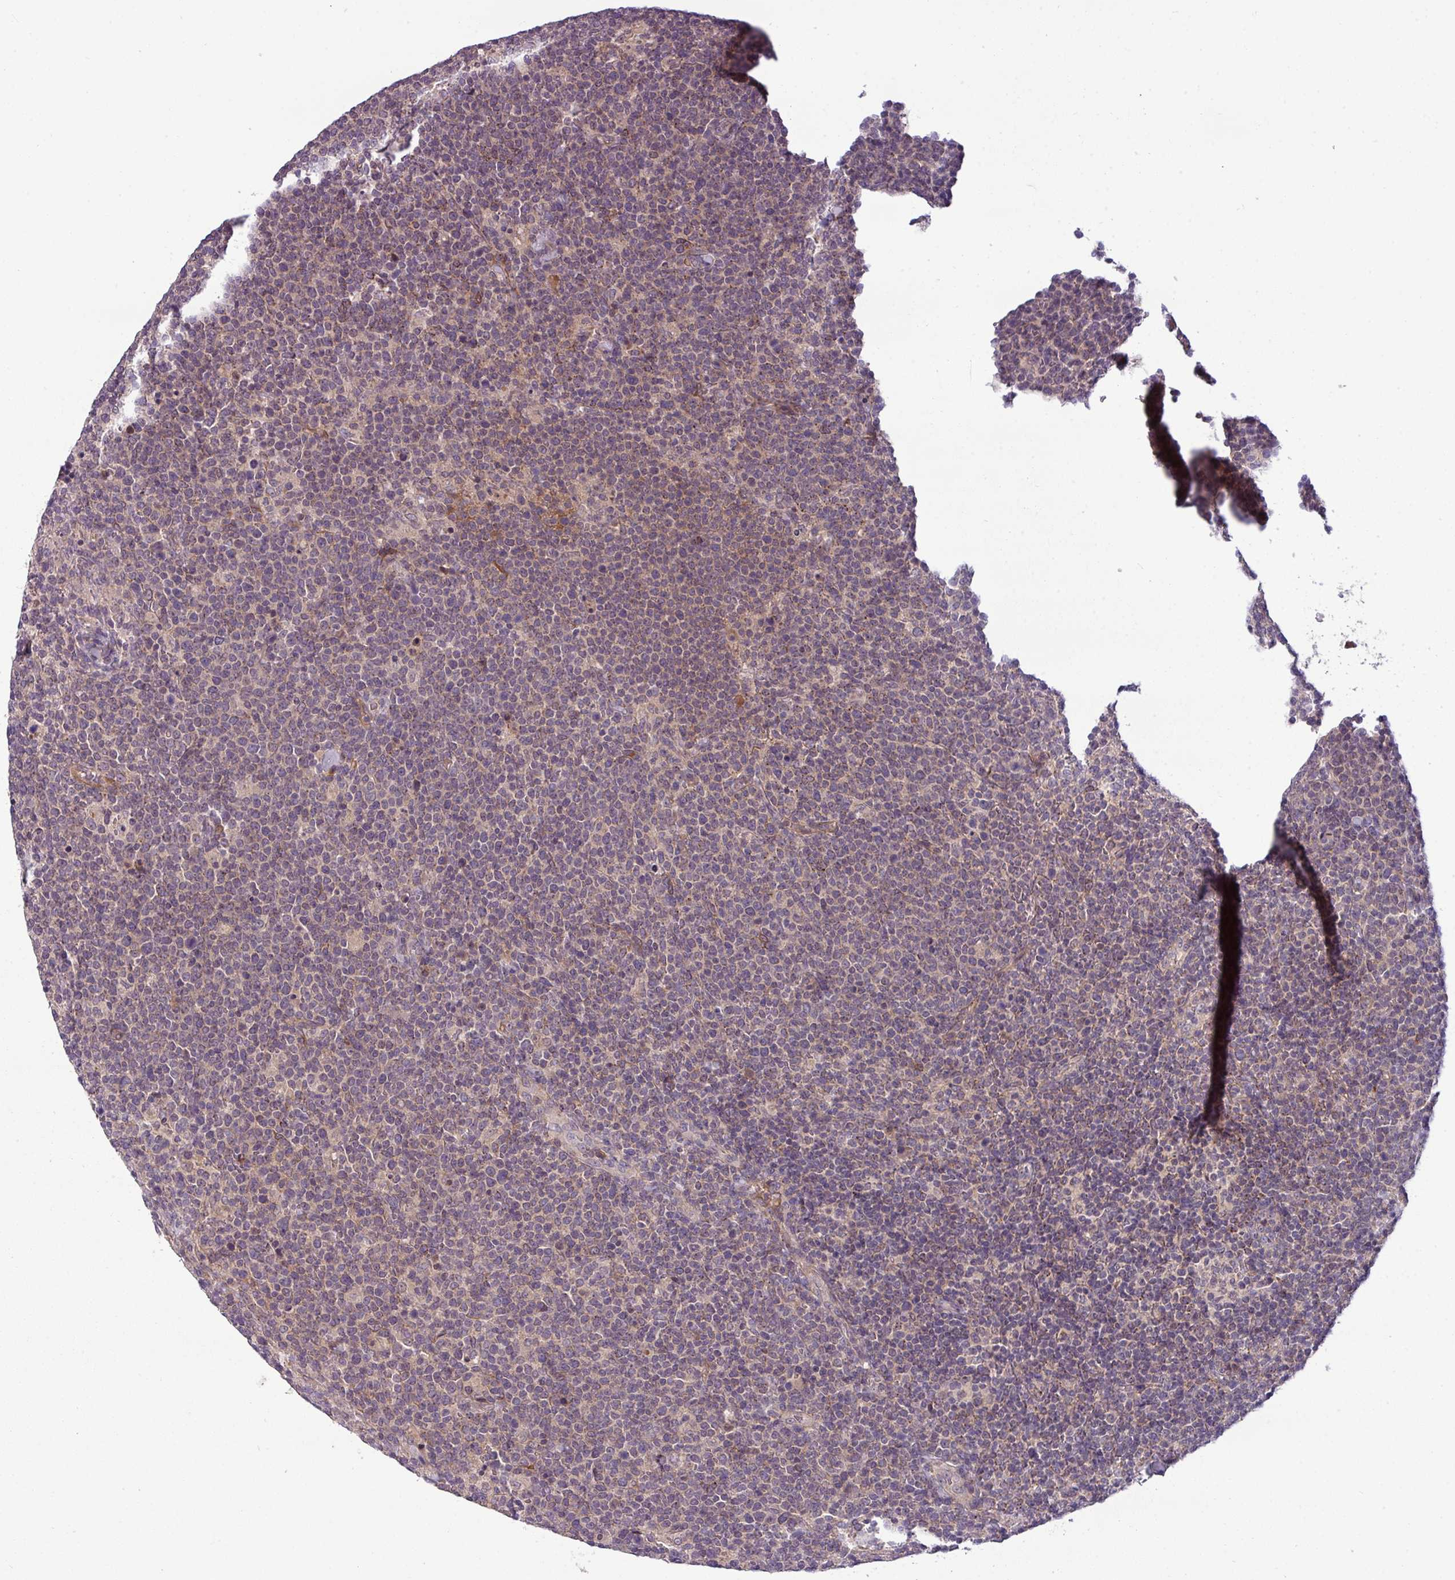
{"staining": {"intensity": "negative", "quantity": "none", "location": "none"}, "tissue": "lymphoma", "cell_type": "Tumor cells", "image_type": "cancer", "snomed": [{"axis": "morphology", "description": "Malignant lymphoma, non-Hodgkin's type, High grade"}, {"axis": "topography", "description": "Lymph node"}], "caption": "There is no significant positivity in tumor cells of malignant lymphoma, non-Hodgkin's type (high-grade).", "gene": "ZNF35", "patient": {"sex": "male", "age": 61}}